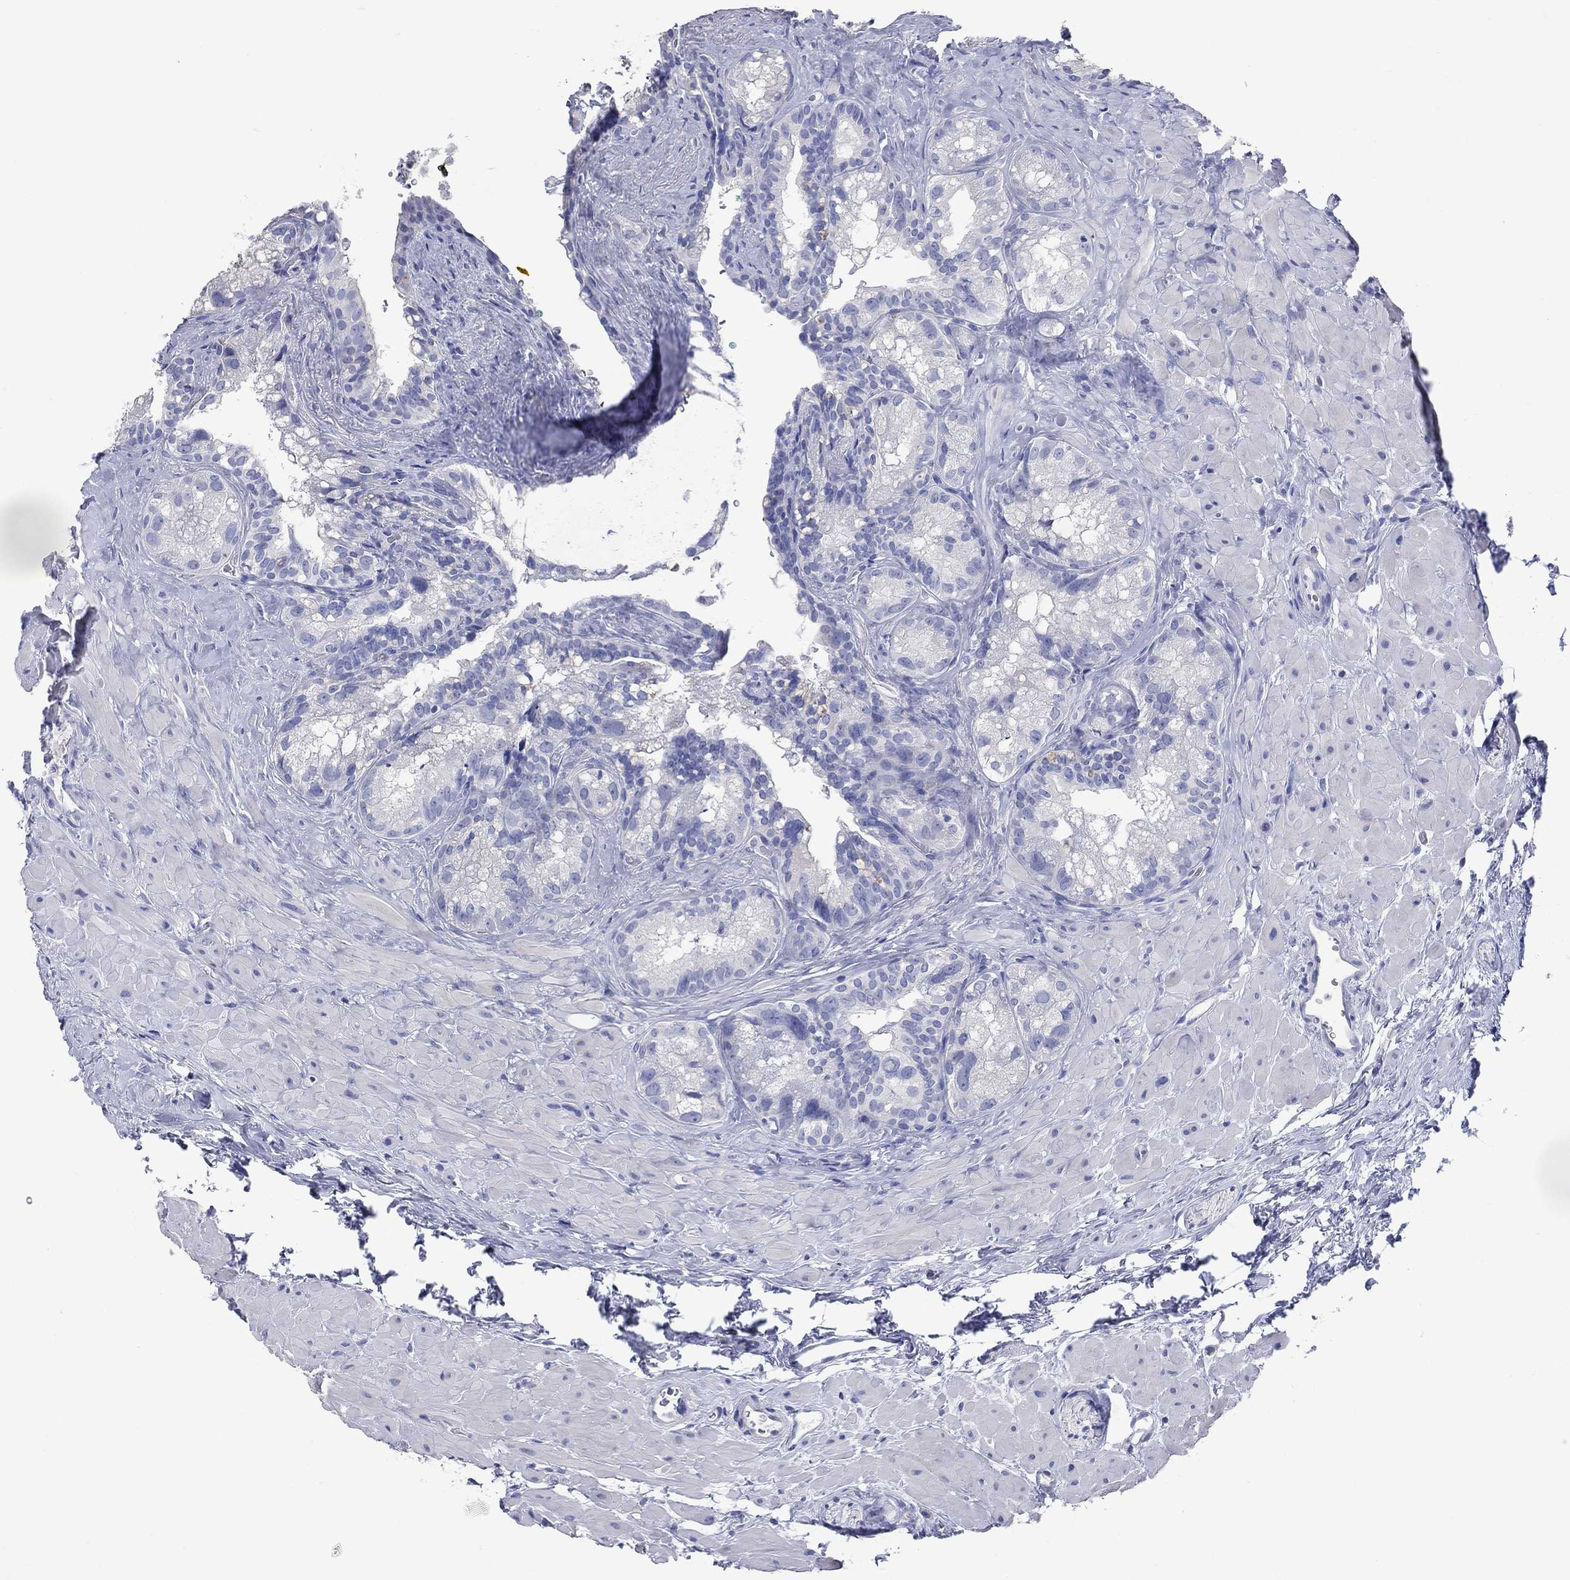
{"staining": {"intensity": "negative", "quantity": "none", "location": "none"}, "tissue": "seminal vesicle", "cell_type": "Glandular cells", "image_type": "normal", "snomed": [{"axis": "morphology", "description": "Normal tissue, NOS"}, {"axis": "topography", "description": "Seminal veicle"}], "caption": "This micrograph is of unremarkable seminal vesicle stained with IHC to label a protein in brown with the nuclei are counter-stained blue. There is no expression in glandular cells.", "gene": "DNAH6", "patient": {"sex": "male", "age": 72}}